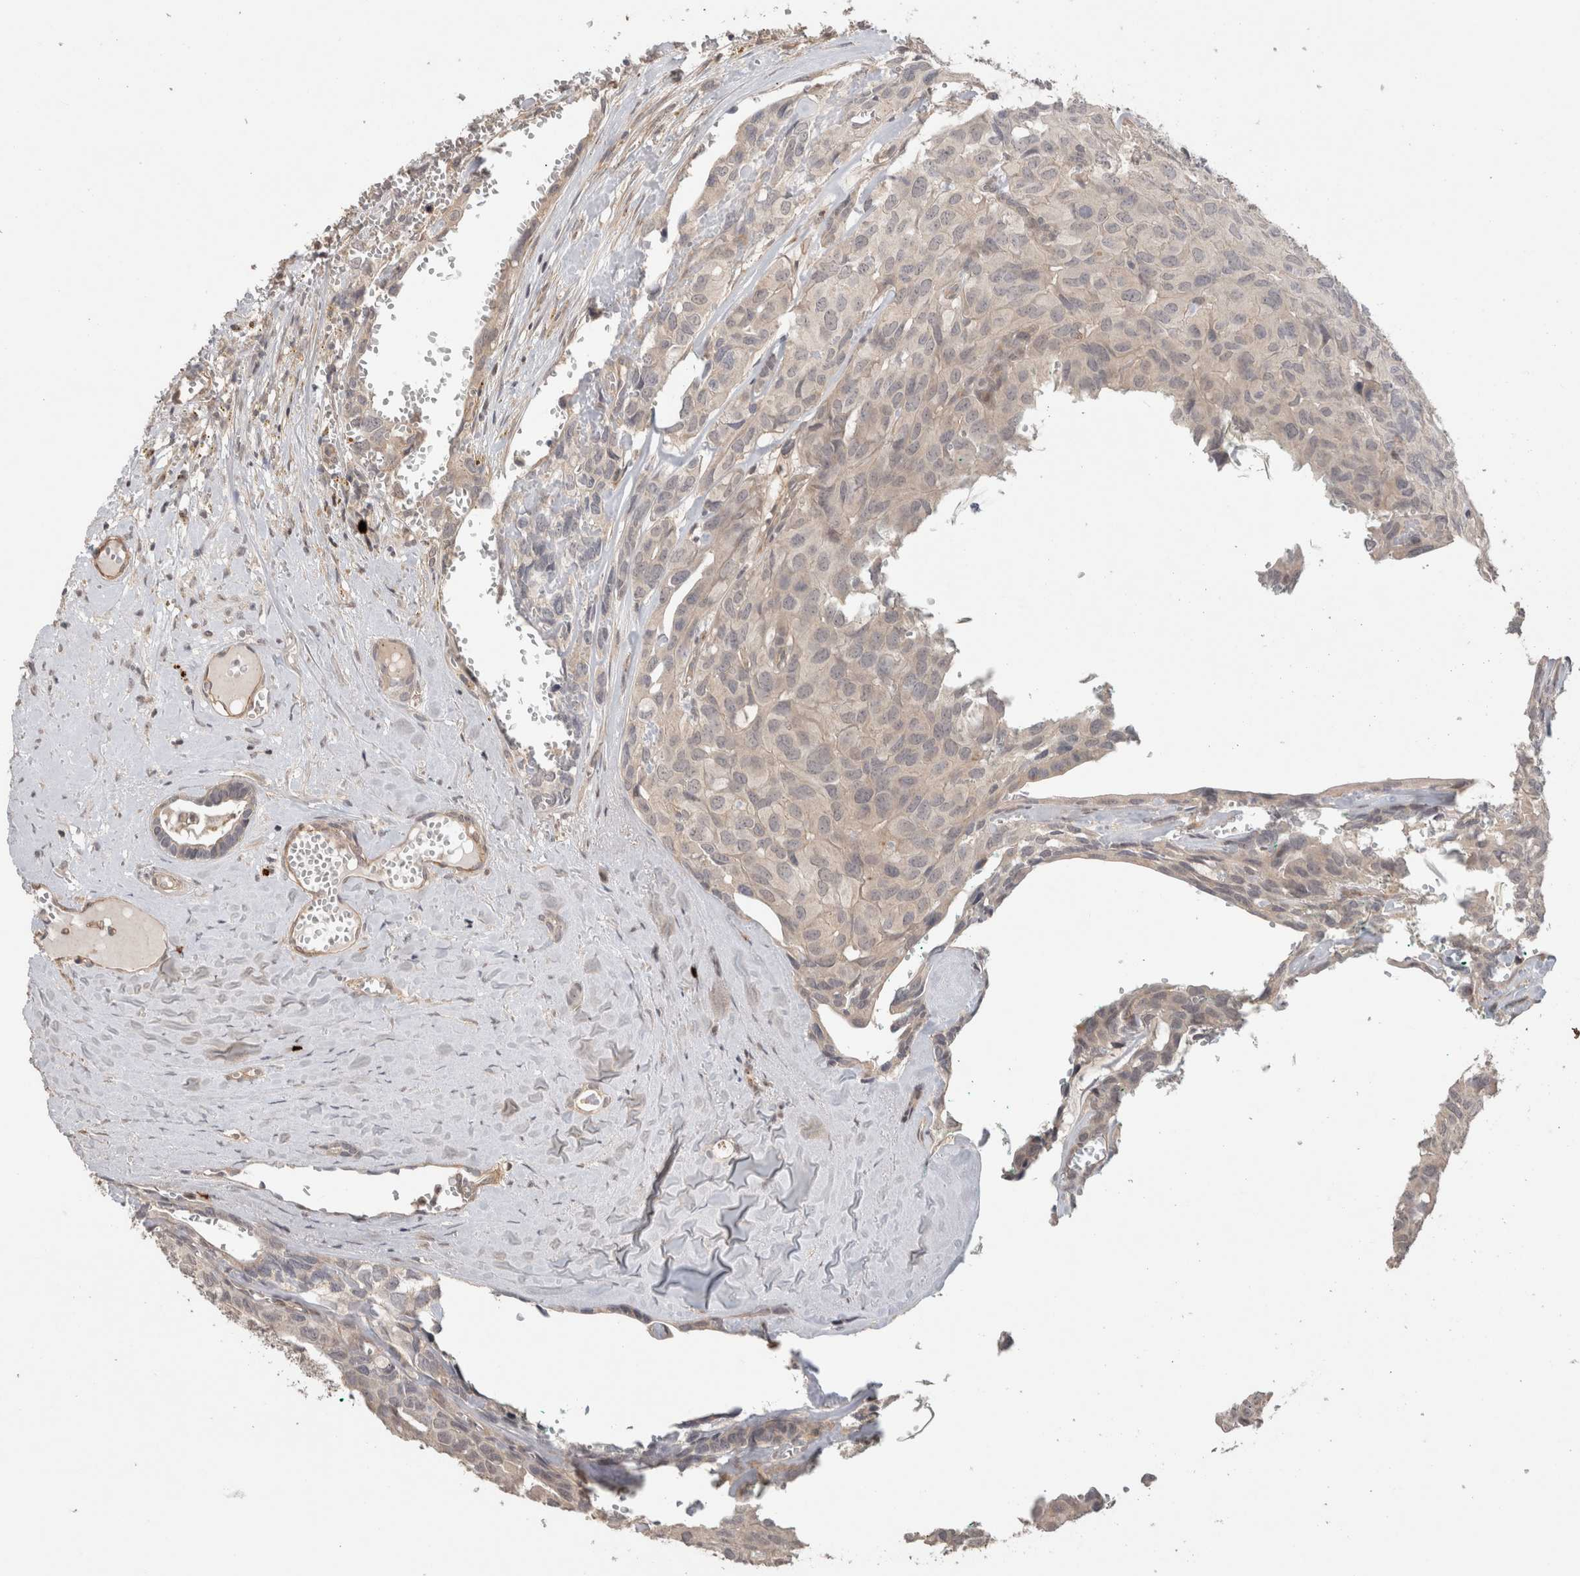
{"staining": {"intensity": "negative", "quantity": "none", "location": "none"}, "tissue": "head and neck cancer", "cell_type": "Tumor cells", "image_type": "cancer", "snomed": [{"axis": "morphology", "description": "Adenocarcinoma, NOS"}, {"axis": "topography", "description": "Salivary gland, NOS"}, {"axis": "topography", "description": "Head-Neck"}], "caption": "IHC image of head and neck cancer stained for a protein (brown), which shows no staining in tumor cells.", "gene": "HSPG2", "patient": {"sex": "female", "age": 76}}